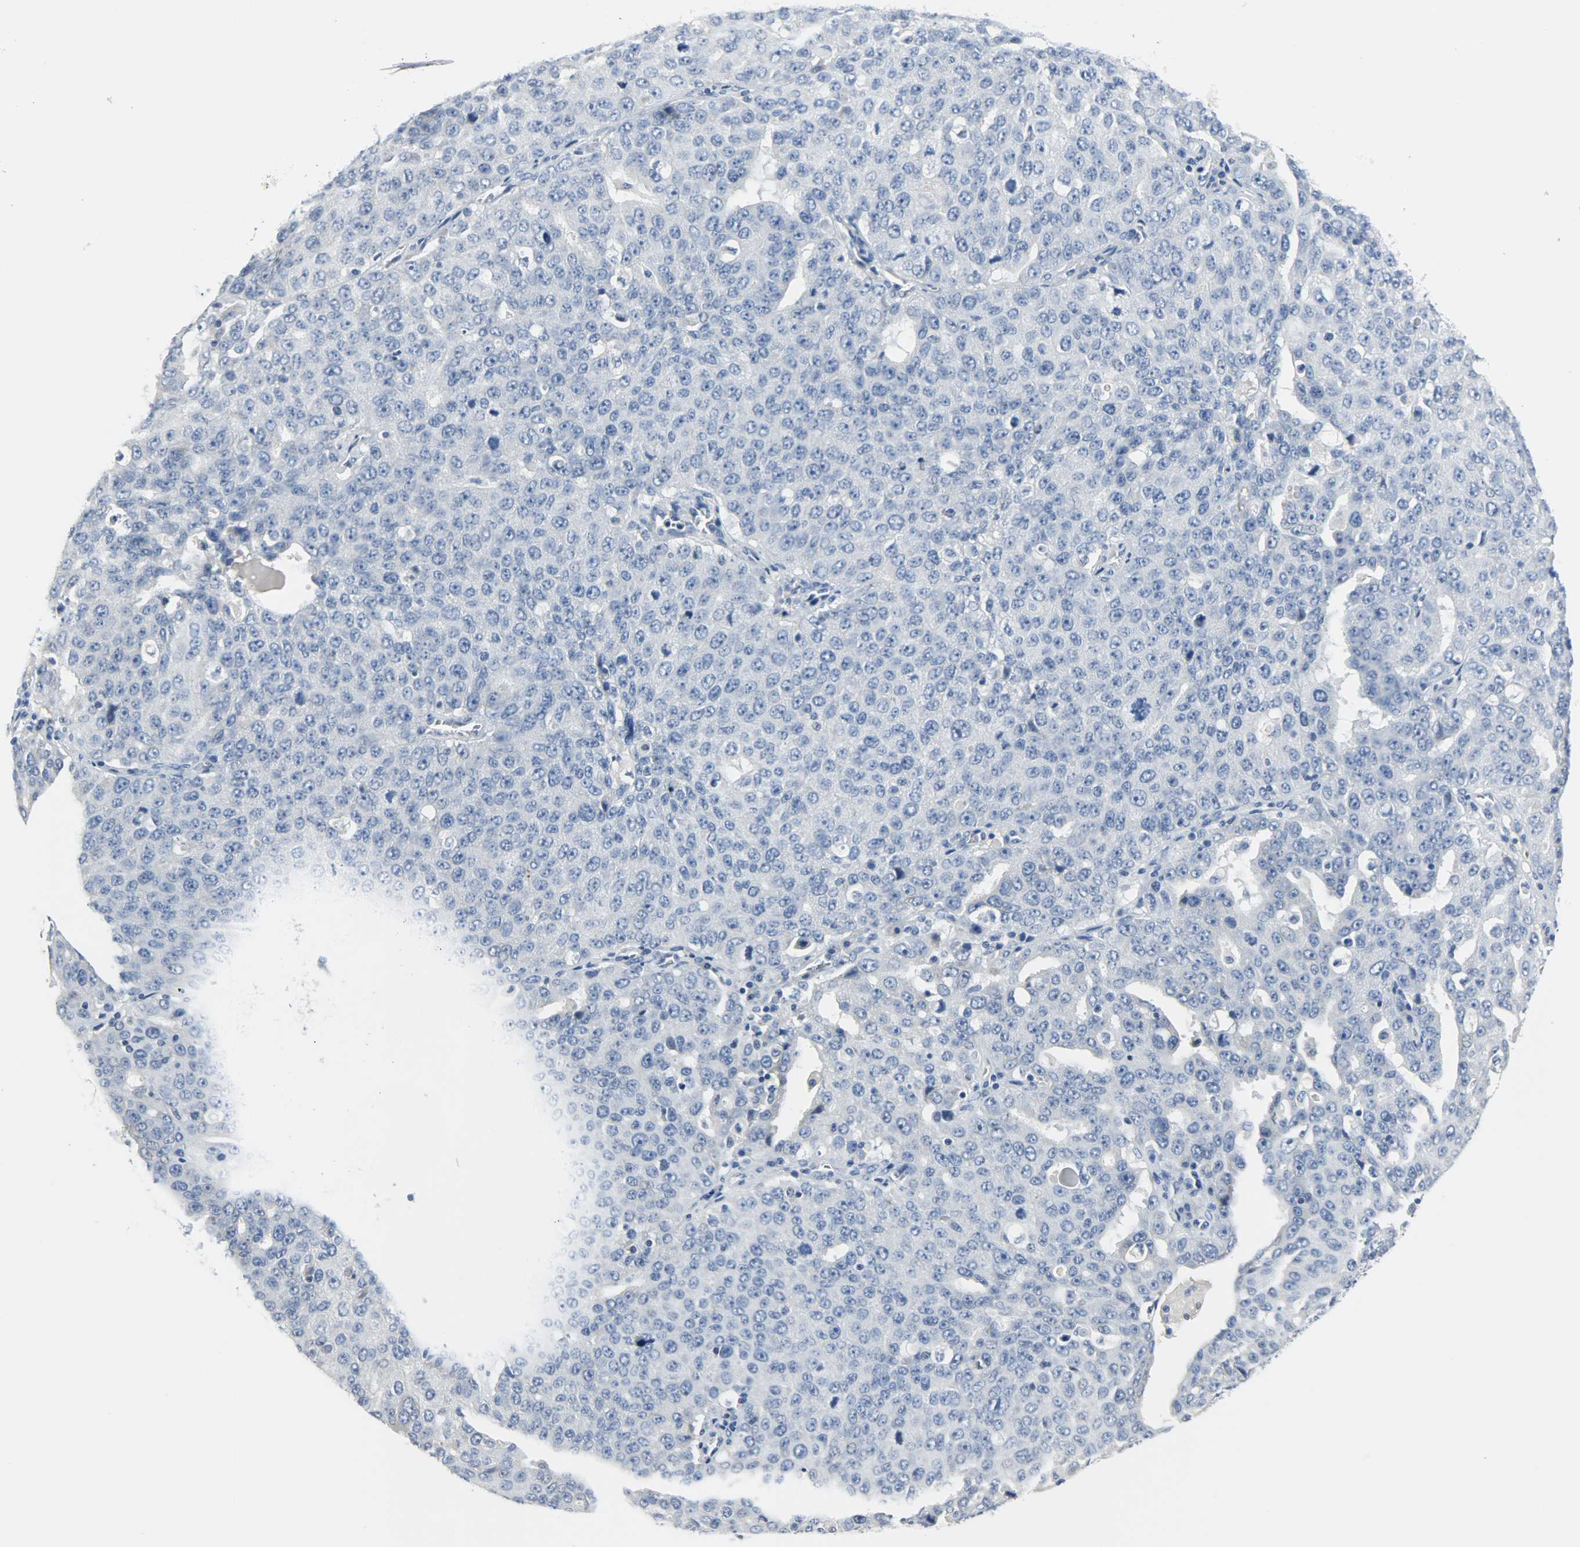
{"staining": {"intensity": "negative", "quantity": "none", "location": "none"}, "tissue": "ovarian cancer", "cell_type": "Tumor cells", "image_type": "cancer", "snomed": [{"axis": "morphology", "description": "Carcinoma, endometroid"}, {"axis": "topography", "description": "Ovary"}], "caption": "The IHC photomicrograph has no significant positivity in tumor cells of ovarian endometroid carcinoma tissue.", "gene": "CEBPE", "patient": {"sex": "female", "age": 62}}